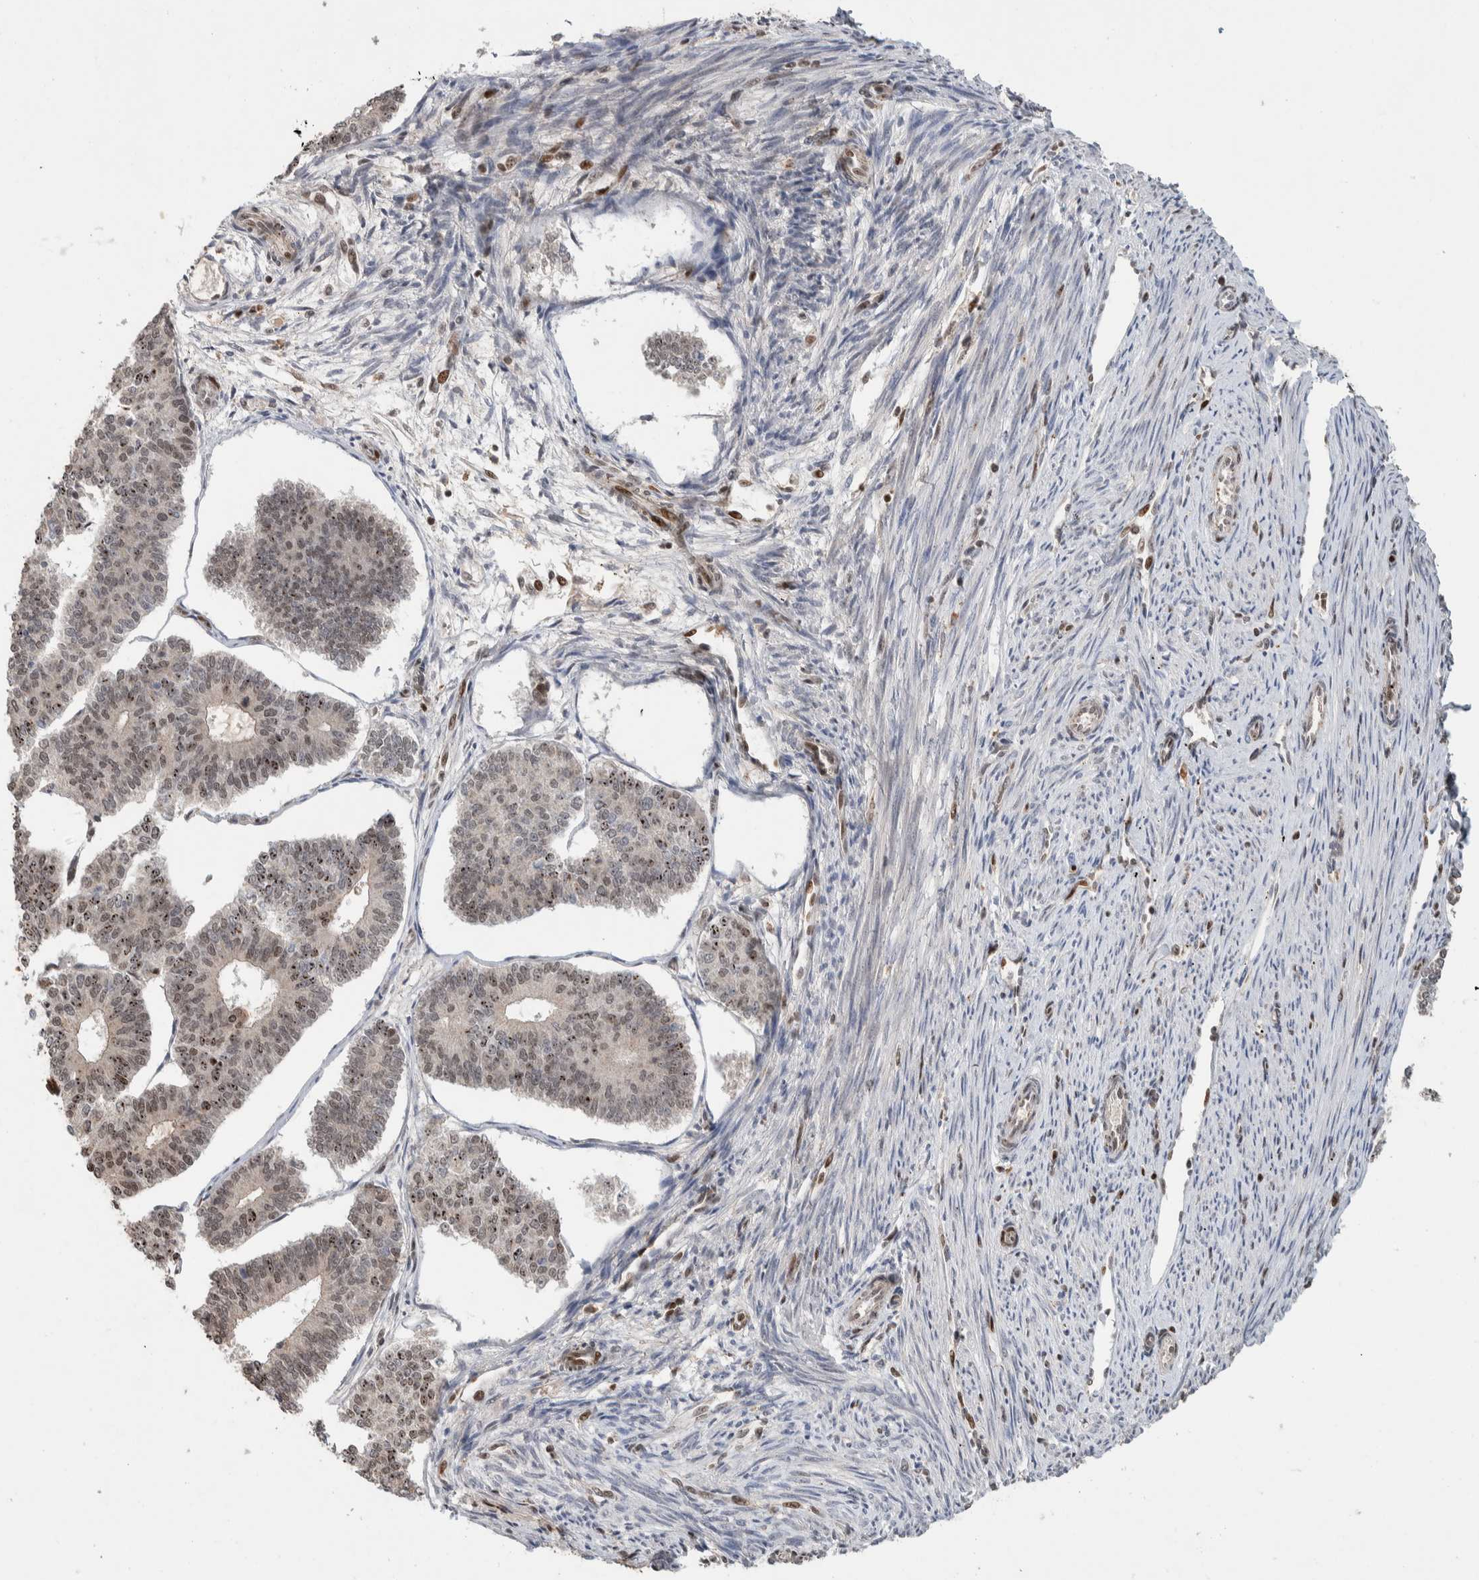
{"staining": {"intensity": "moderate", "quantity": "<25%", "location": "nuclear"}, "tissue": "endometrial cancer", "cell_type": "Tumor cells", "image_type": "cancer", "snomed": [{"axis": "morphology", "description": "Adenocarcinoma, NOS"}, {"axis": "topography", "description": "Endometrium"}], "caption": "A low amount of moderate nuclear expression is identified in approximately <25% of tumor cells in endometrial adenocarcinoma tissue.", "gene": "ZNF521", "patient": {"sex": "female", "age": 70}}